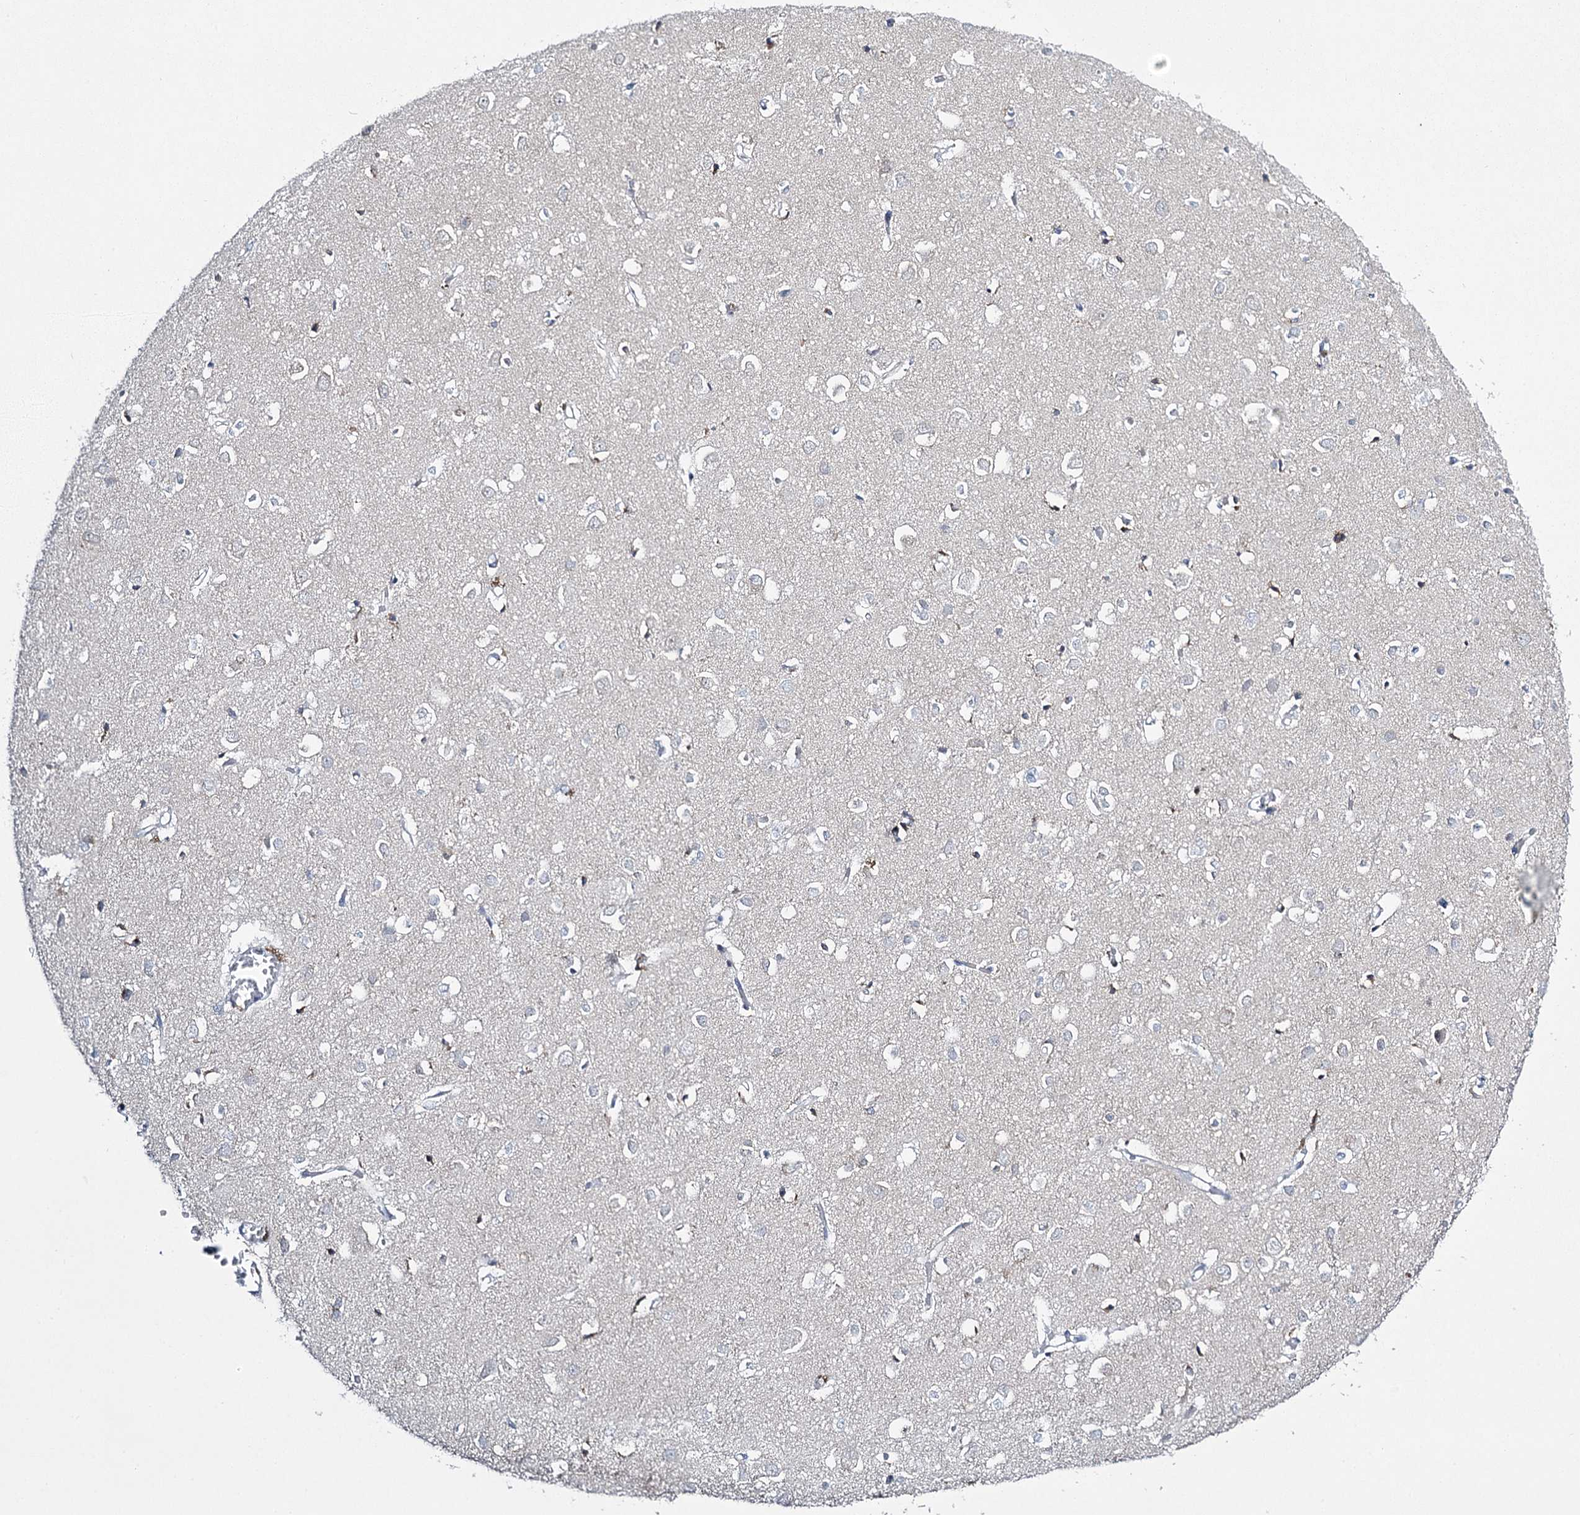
{"staining": {"intensity": "negative", "quantity": "none", "location": "none"}, "tissue": "cerebral cortex", "cell_type": "Endothelial cells", "image_type": "normal", "snomed": [{"axis": "morphology", "description": "Normal tissue, NOS"}, {"axis": "topography", "description": "Cerebral cortex"}], "caption": "Immunohistochemical staining of benign human cerebral cortex demonstrates no significant staining in endothelial cells. (DAB immunohistochemistry with hematoxylin counter stain).", "gene": "CCDC88A", "patient": {"sex": "female", "age": 64}}